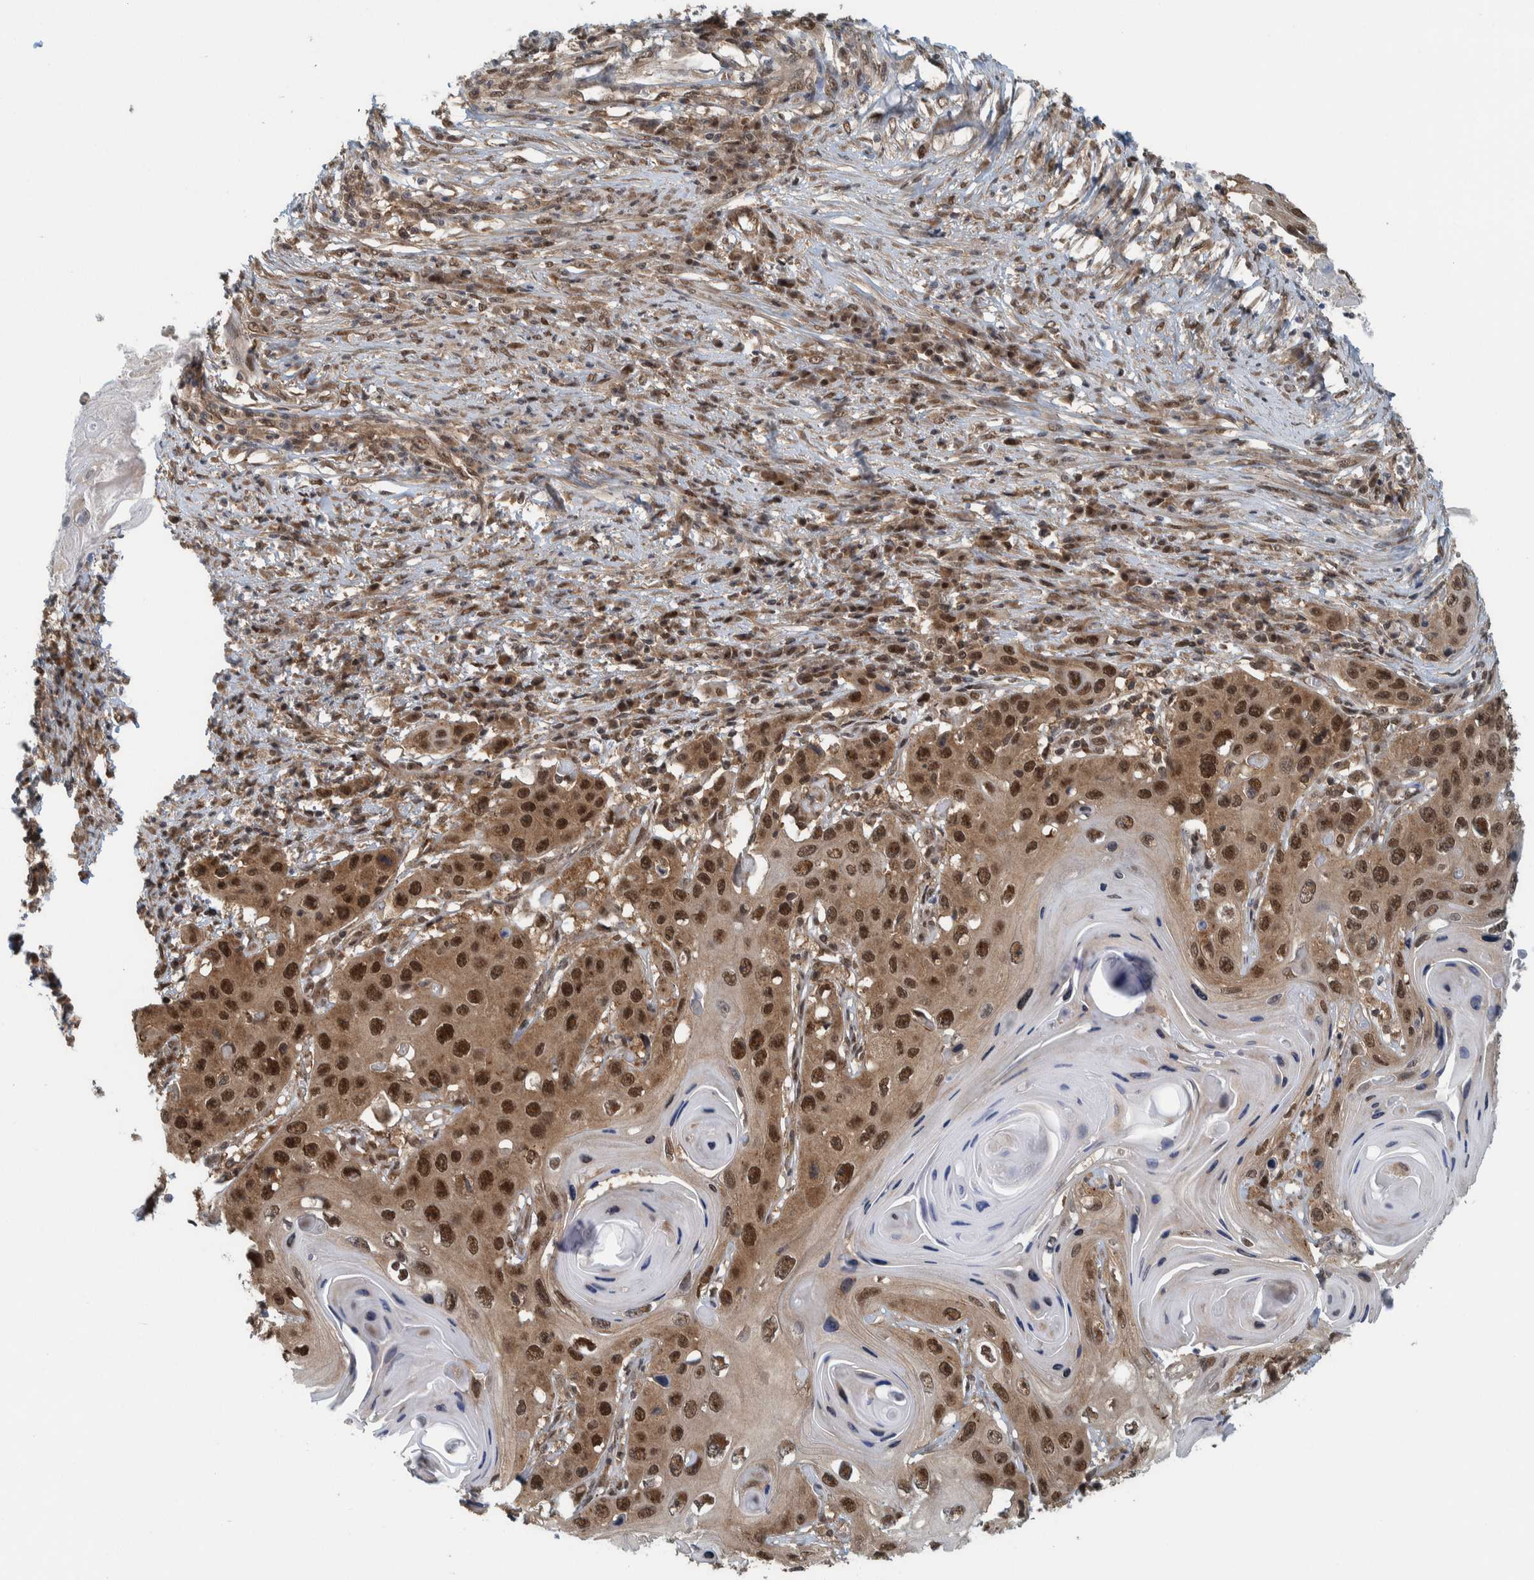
{"staining": {"intensity": "strong", "quantity": ">75%", "location": "nuclear"}, "tissue": "skin cancer", "cell_type": "Tumor cells", "image_type": "cancer", "snomed": [{"axis": "morphology", "description": "Squamous cell carcinoma, NOS"}, {"axis": "topography", "description": "Skin"}], "caption": "Protein staining by immunohistochemistry demonstrates strong nuclear positivity in approximately >75% of tumor cells in skin squamous cell carcinoma.", "gene": "COPS3", "patient": {"sex": "male", "age": 55}}